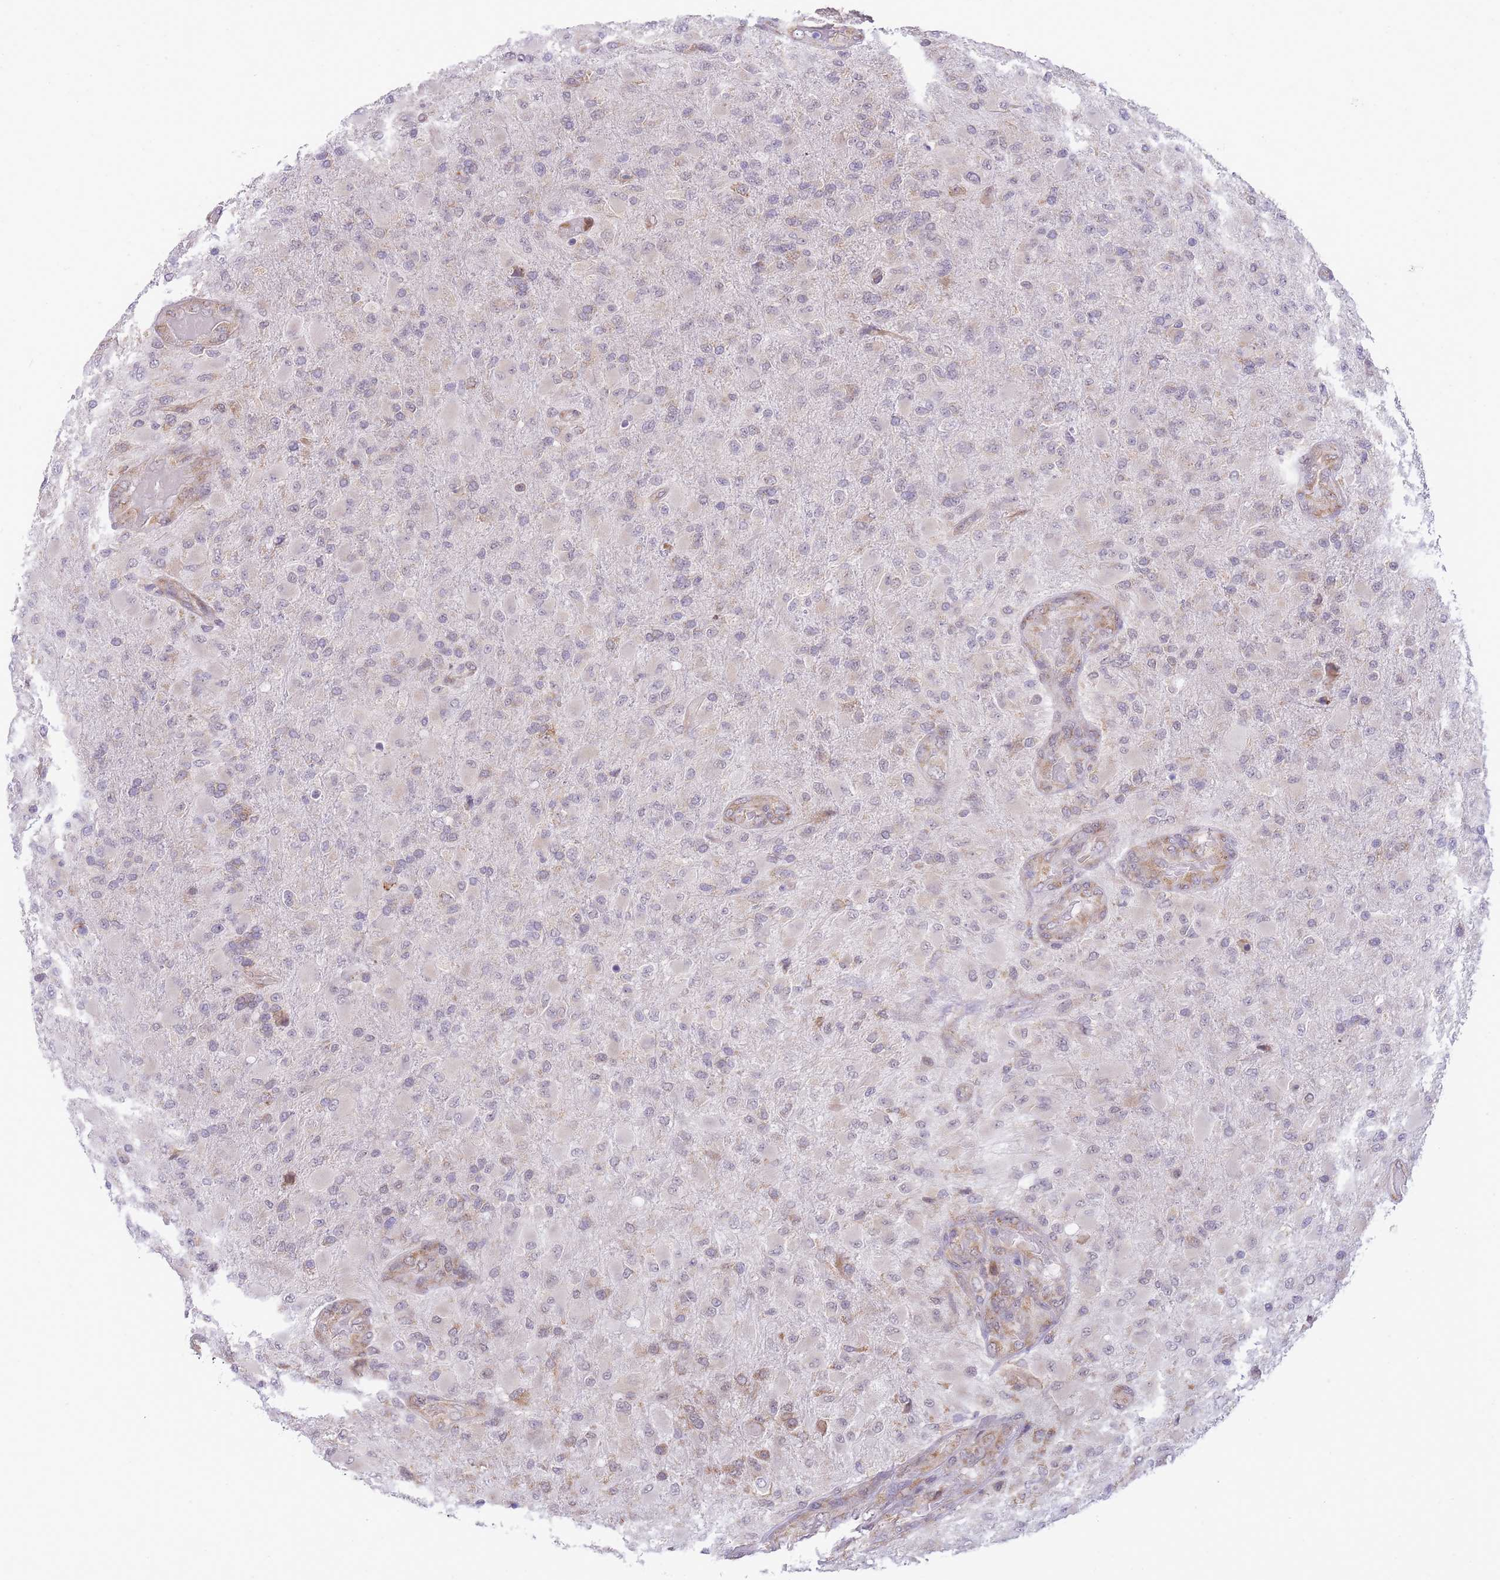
{"staining": {"intensity": "negative", "quantity": "none", "location": "none"}, "tissue": "glioma", "cell_type": "Tumor cells", "image_type": "cancer", "snomed": [{"axis": "morphology", "description": "Glioma, malignant, Low grade"}, {"axis": "topography", "description": "Brain"}], "caption": "An immunohistochemistry micrograph of glioma is shown. There is no staining in tumor cells of glioma. (Immunohistochemistry, brightfield microscopy, high magnification).", "gene": "EXOSC8", "patient": {"sex": "male", "age": 65}}